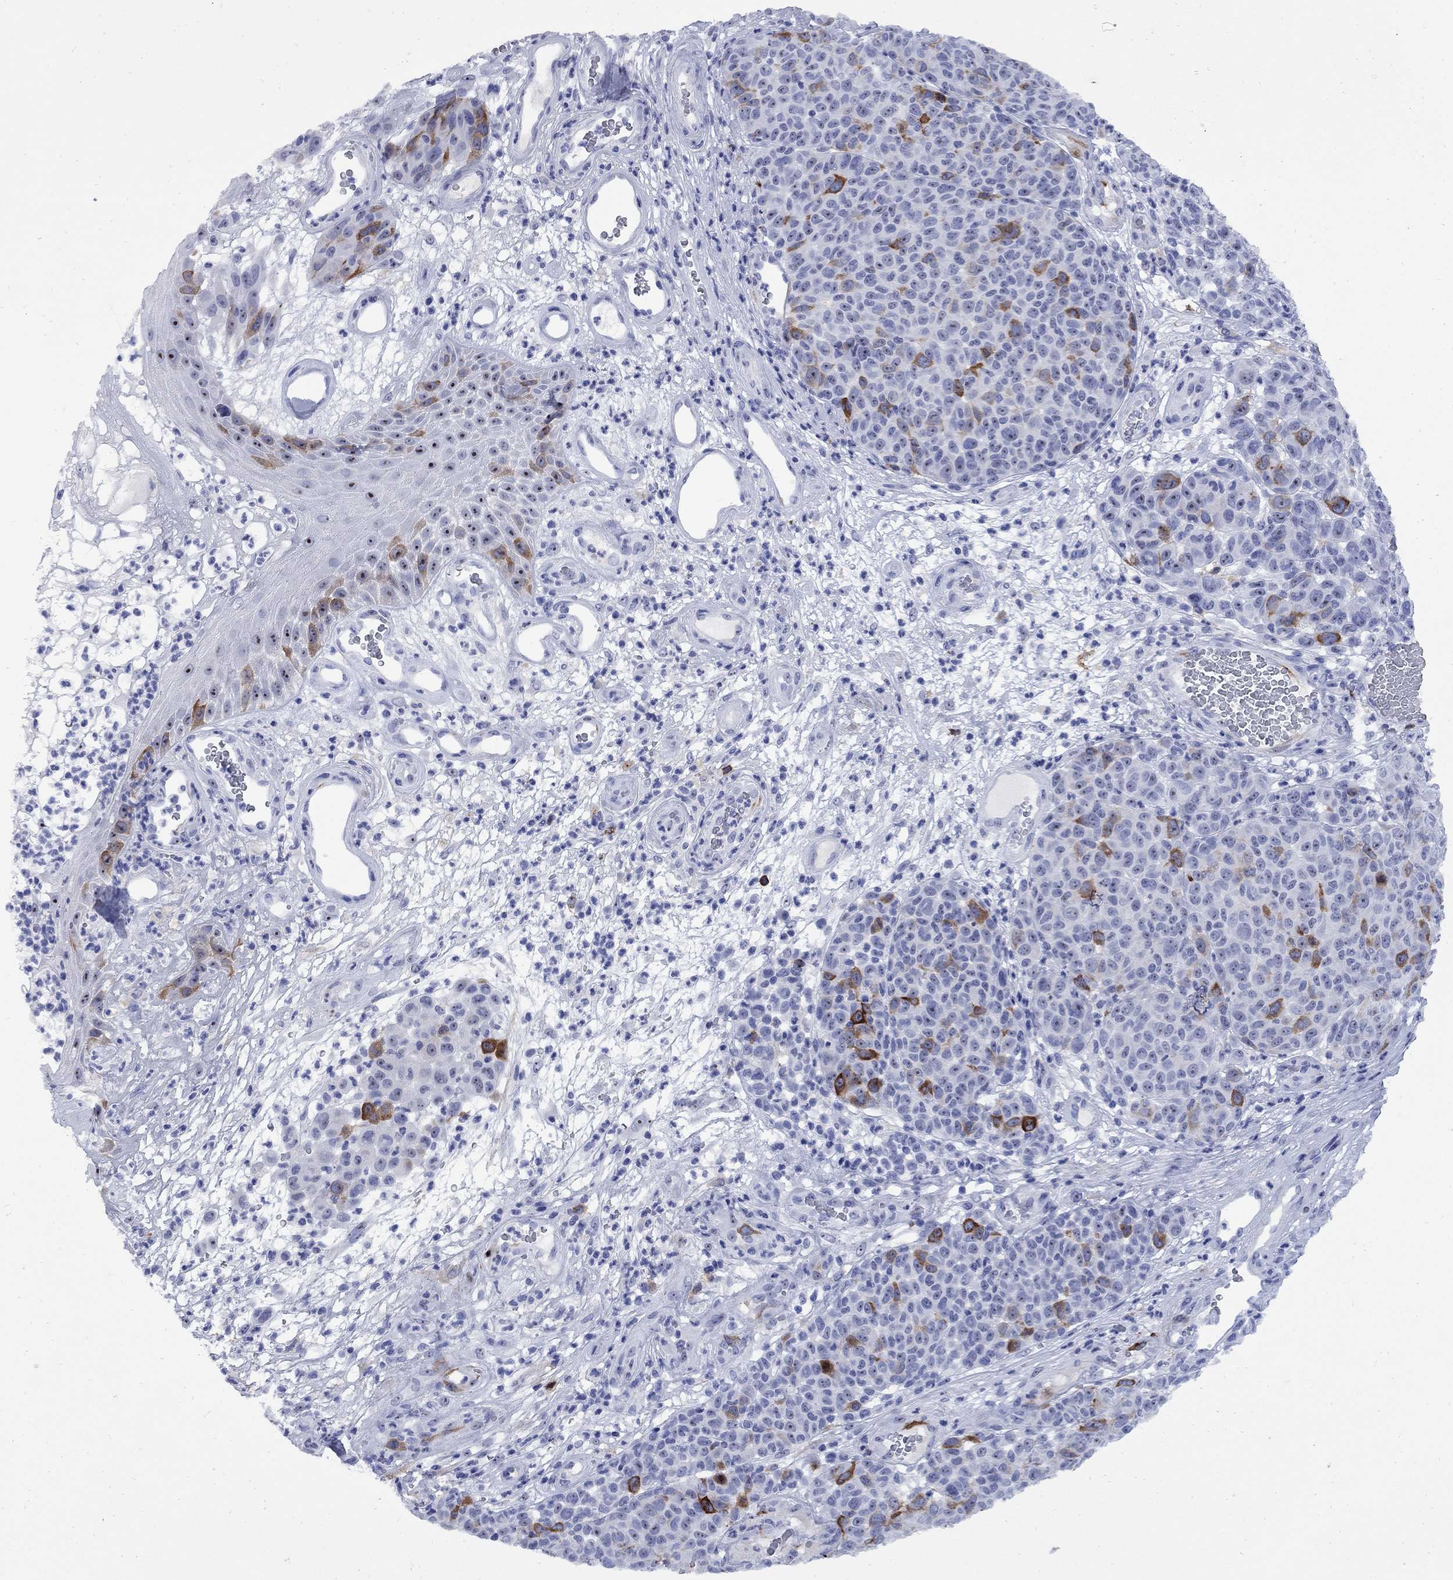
{"staining": {"intensity": "strong", "quantity": "<25%", "location": "cytoplasmic/membranous"}, "tissue": "melanoma", "cell_type": "Tumor cells", "image_type": "cancer", "snomed": [{"axis": "morphology", "description": "Malignant melanoma, NOS"}, {"axis": "topography", "description": "Skin"}], "caption": "Melanoma was stained to show a protein in brown. There is medium levels of strong cytoplasmic/membranous expression in about <25% of tumor cells.", "gene": "TACC3", "patient": {"sex": "male", "age": 59}}